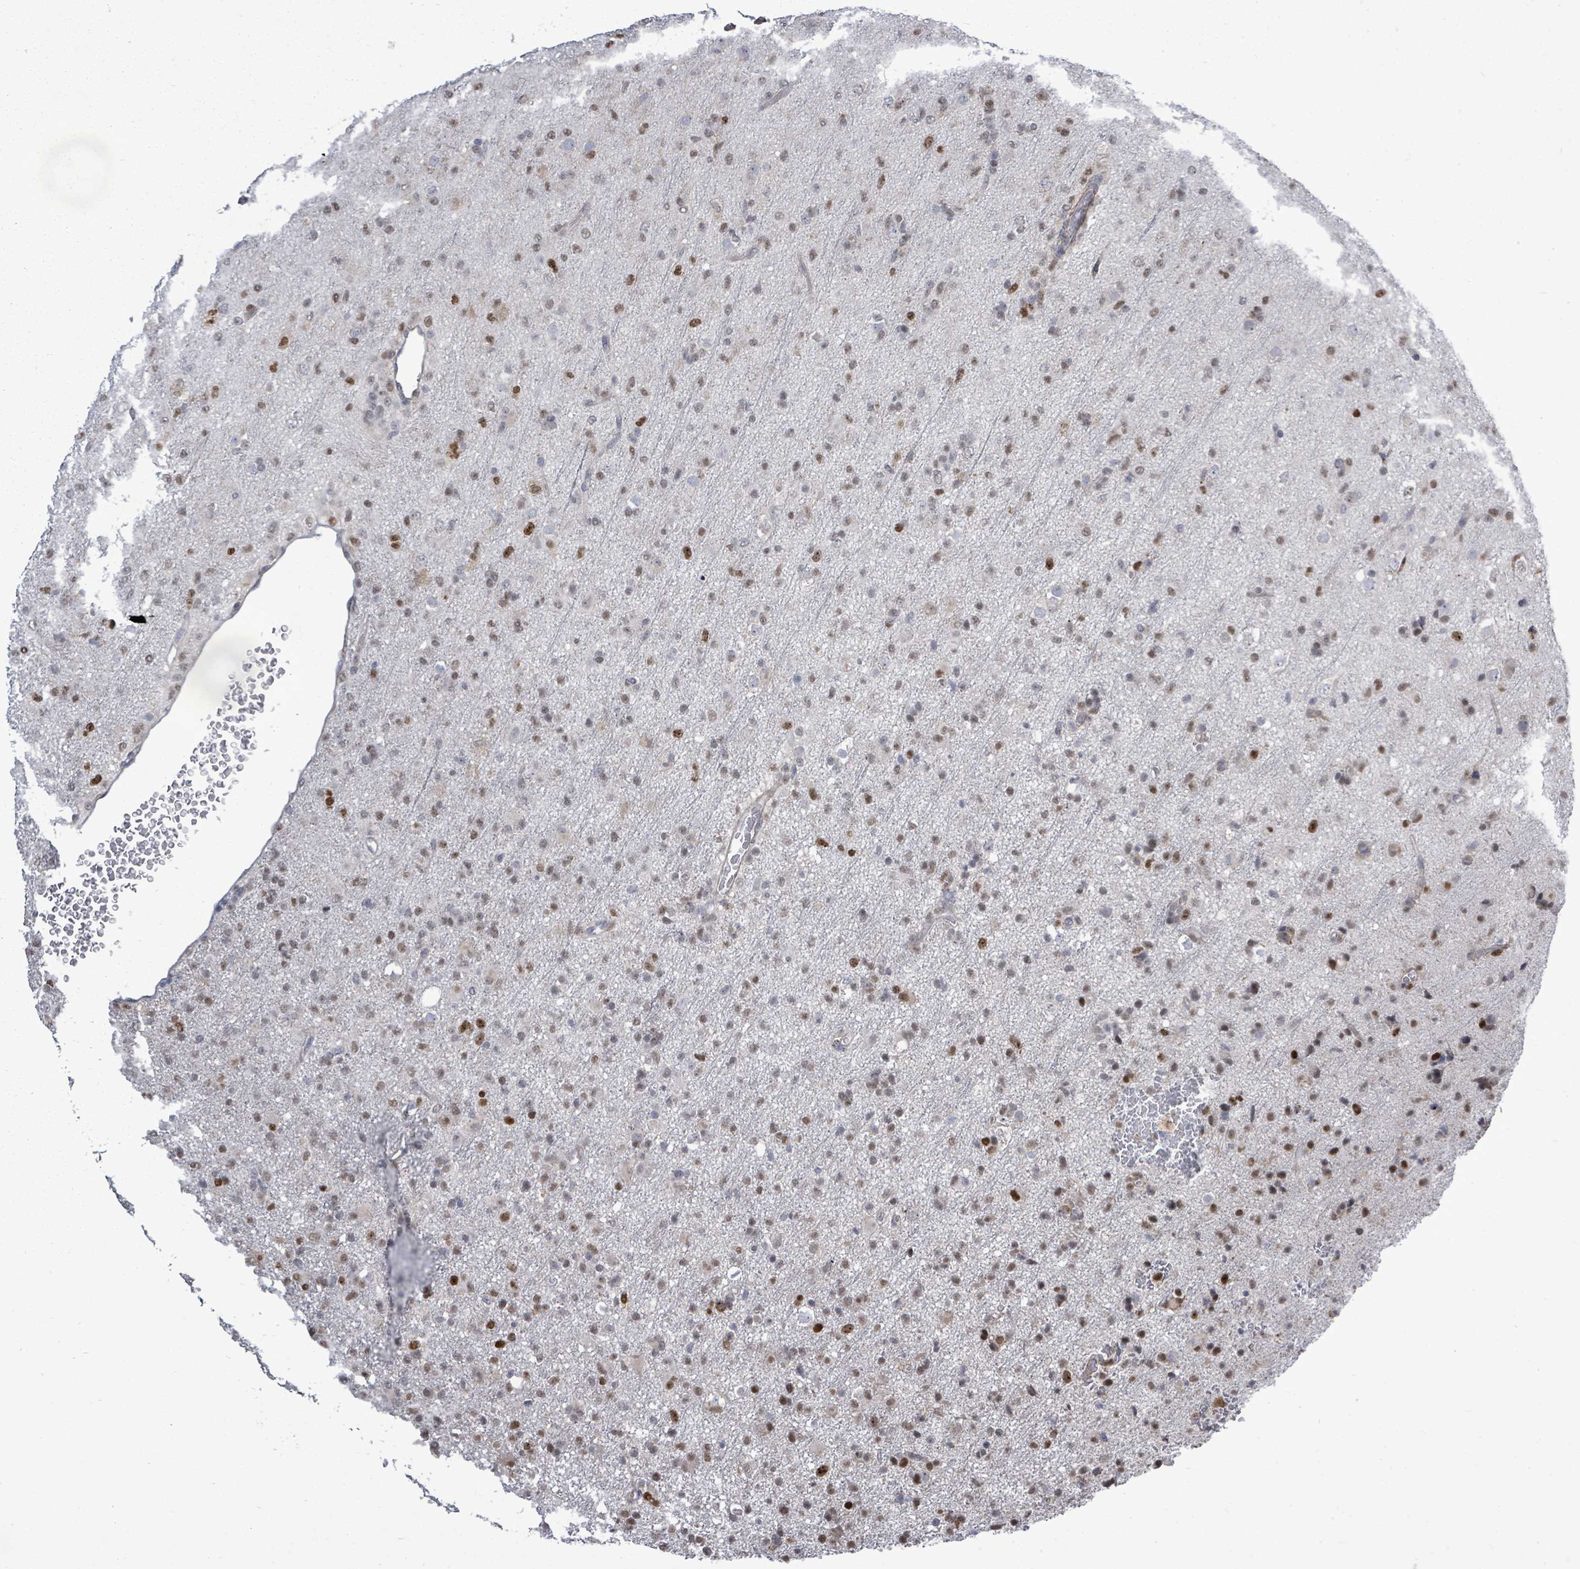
{"staining": {"intensity": "strong", "quantity": "<25%", "location": "nuclear"}, "tissue": "glioma", "cell_type": "Tumor cells", "image_type": "cancer", "snomed": [{"axis": "morphology", "description": "Glioma, malignant, Low grade"}, {"axis": "topography", "description": "Brain"}], "caption": "DAB (3,3'-diaminobenzidine) immunohistochemical staining of human malignant glioma (low-grade) demonstrates strong nuclear protein expression in about <25% of tumor cells.", "gene": "PAPSS1", "patient": {"sex": "male", "age": 65}}